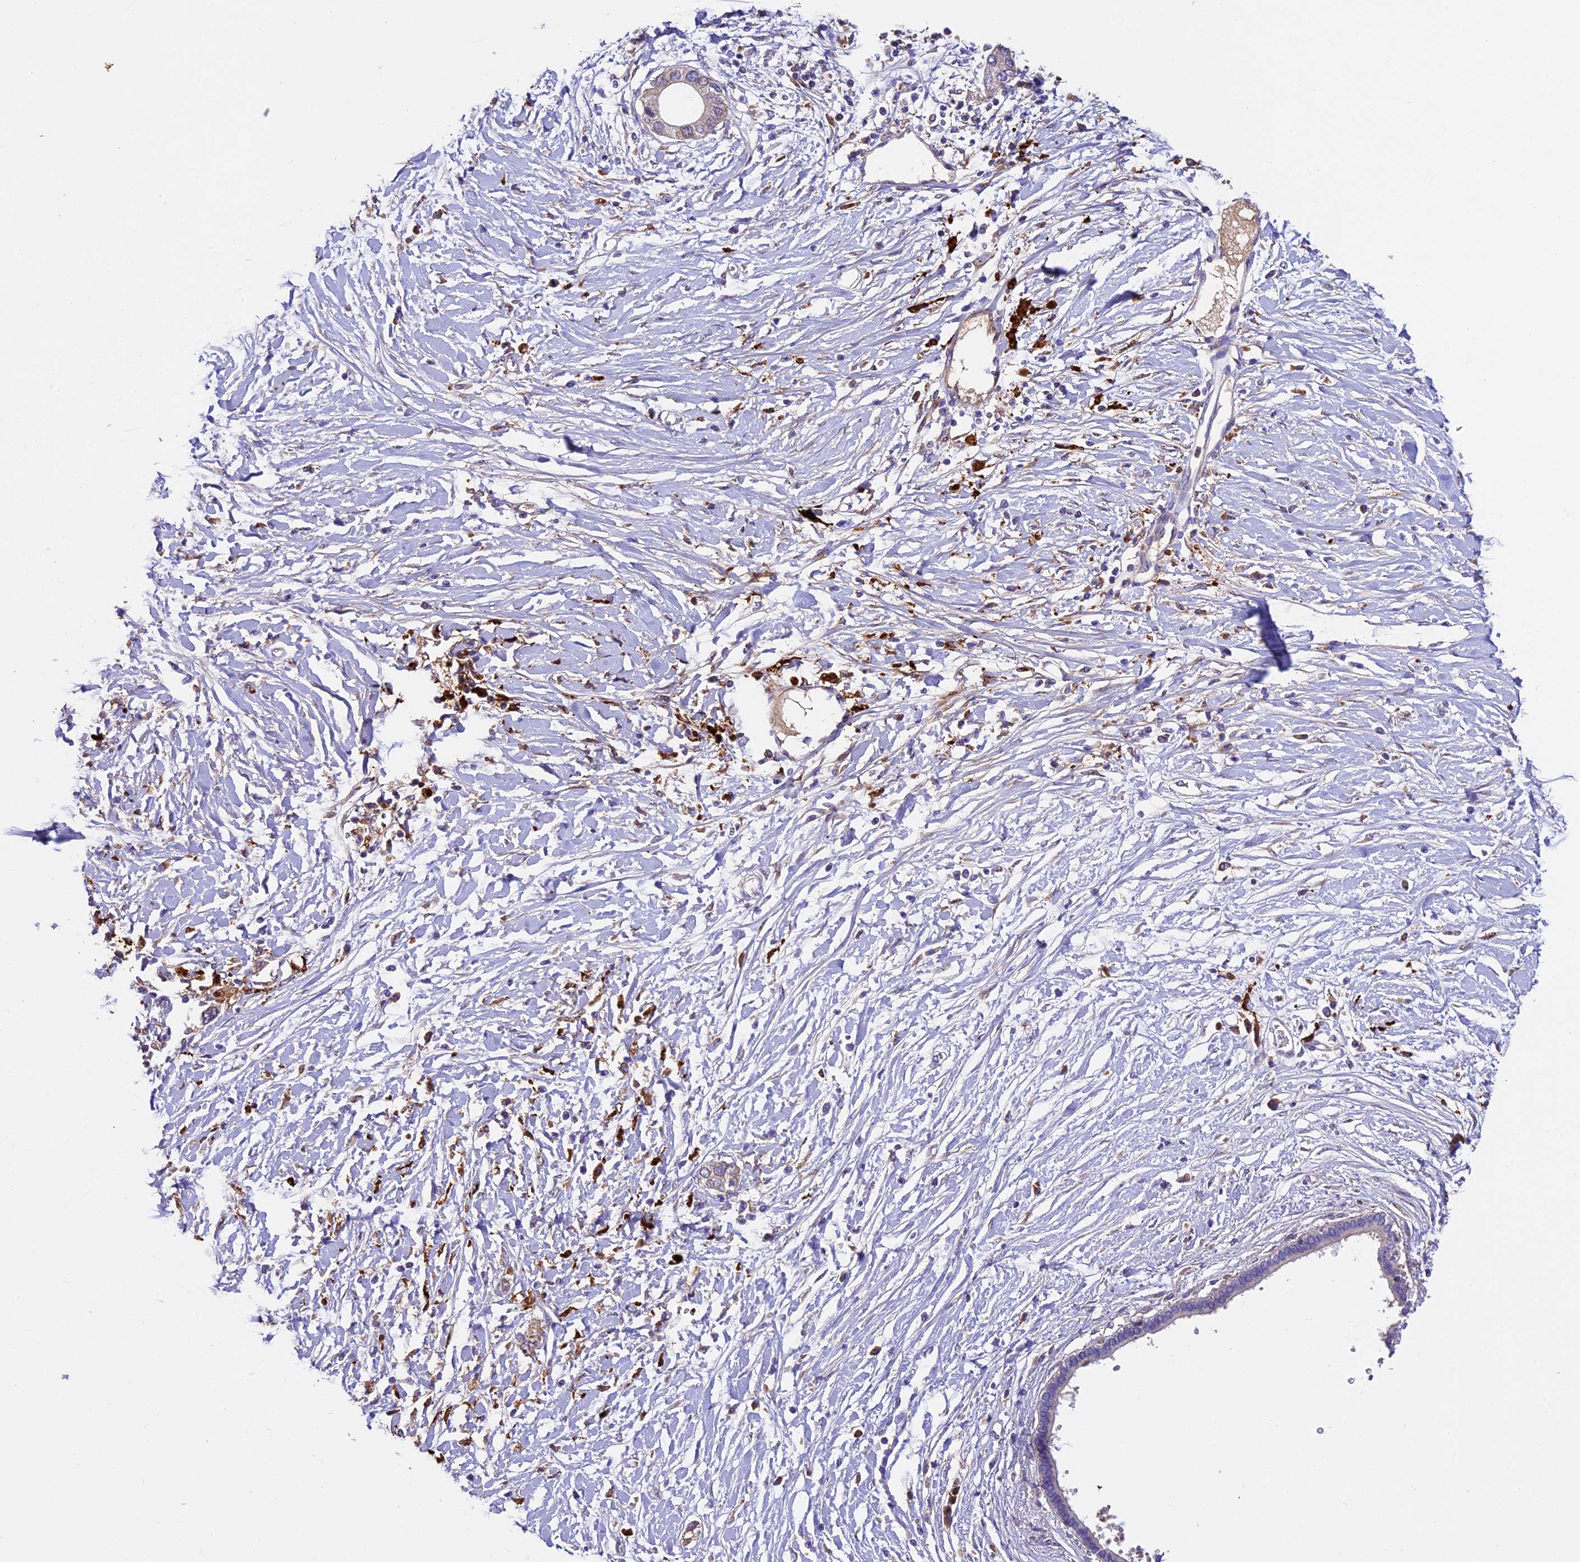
{"staining": {"intensity": "weak", "quantity": "25%-75%", "location": "cytoplasmic/membranous"}, "tissue": "pancreatic cancer", "cell_type": "Tumor cells", "image_type": "cancer", "snomed": [{"axis": "morphology", "description": "Normal tissue, NOS"}, {"axis": "morphology", "description": "Adenocarcinoma, NOS"}, {"axis": "topography", "description": "Pancreas"}, {"axis": "topography", "description": "Peripheral nerve tissue"}], "caption": "IHC micrograph of pancreatic adenocarcinoma stained for a protein (brown), which demonstrates low levels of weak cytoplasmic/membranous positivity in approximately 25%-75% of tumor cells.", "gene": "CILP2", "patient": {"sex": "male", "age": 59}}